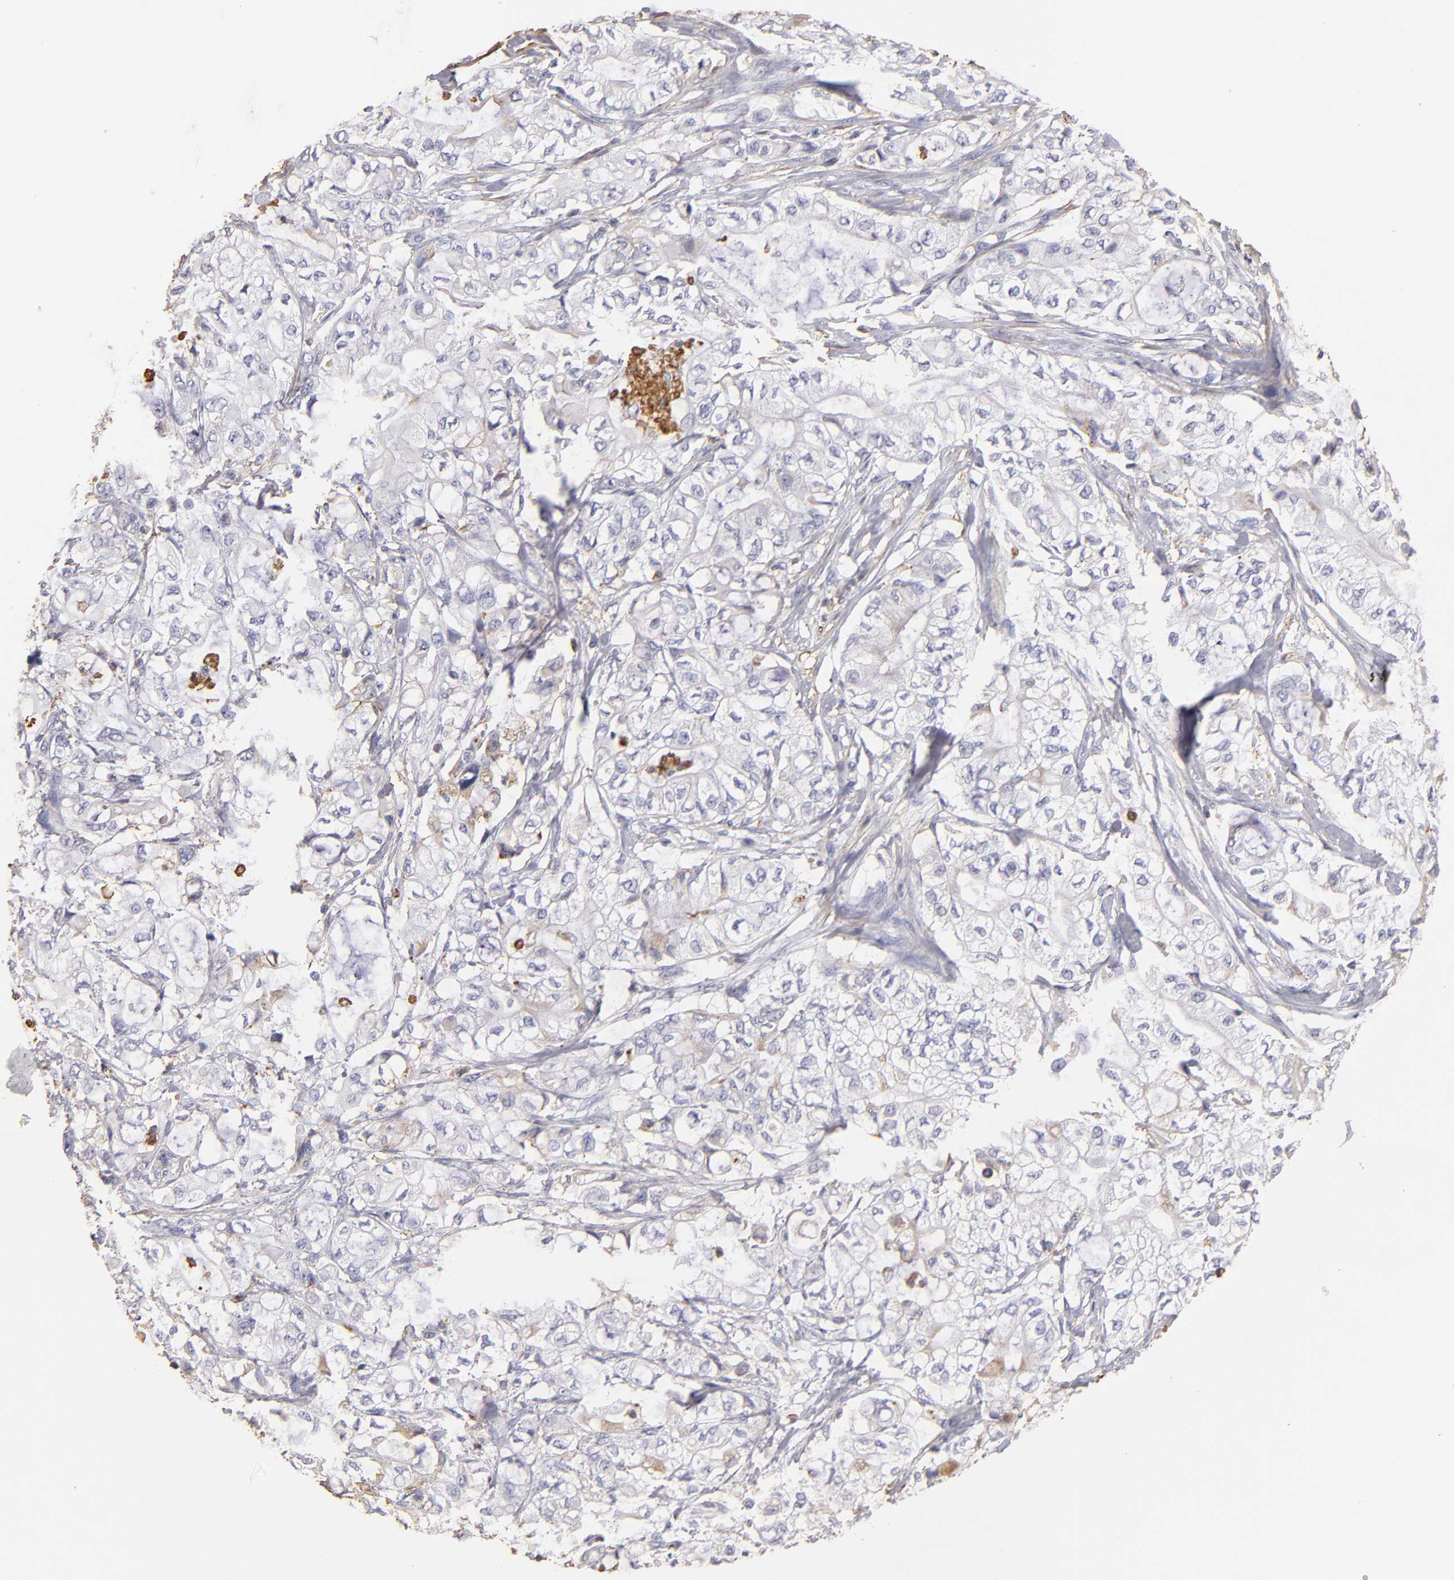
{"staining": {"intensity": "negative", "quantity": "none", "location": "none"}, "tissue": "pancreatic cancer", "cell_type": "Tumor cells", "image_type": "cancer", "snomed": [{"axis": "morphology", "description": "Adenocarcinoma, NOS"}, {"axis": "topography", "description": "Pancreas"}], "caption": "Immunohistochemistry micrograph of pancreatic cancer (adenocarcinoma) stained for a protein (brown), which exhibits no staining in tumor cells.", "gene": "ABCB1", "patient": {"sex": "male", "age": 79}}